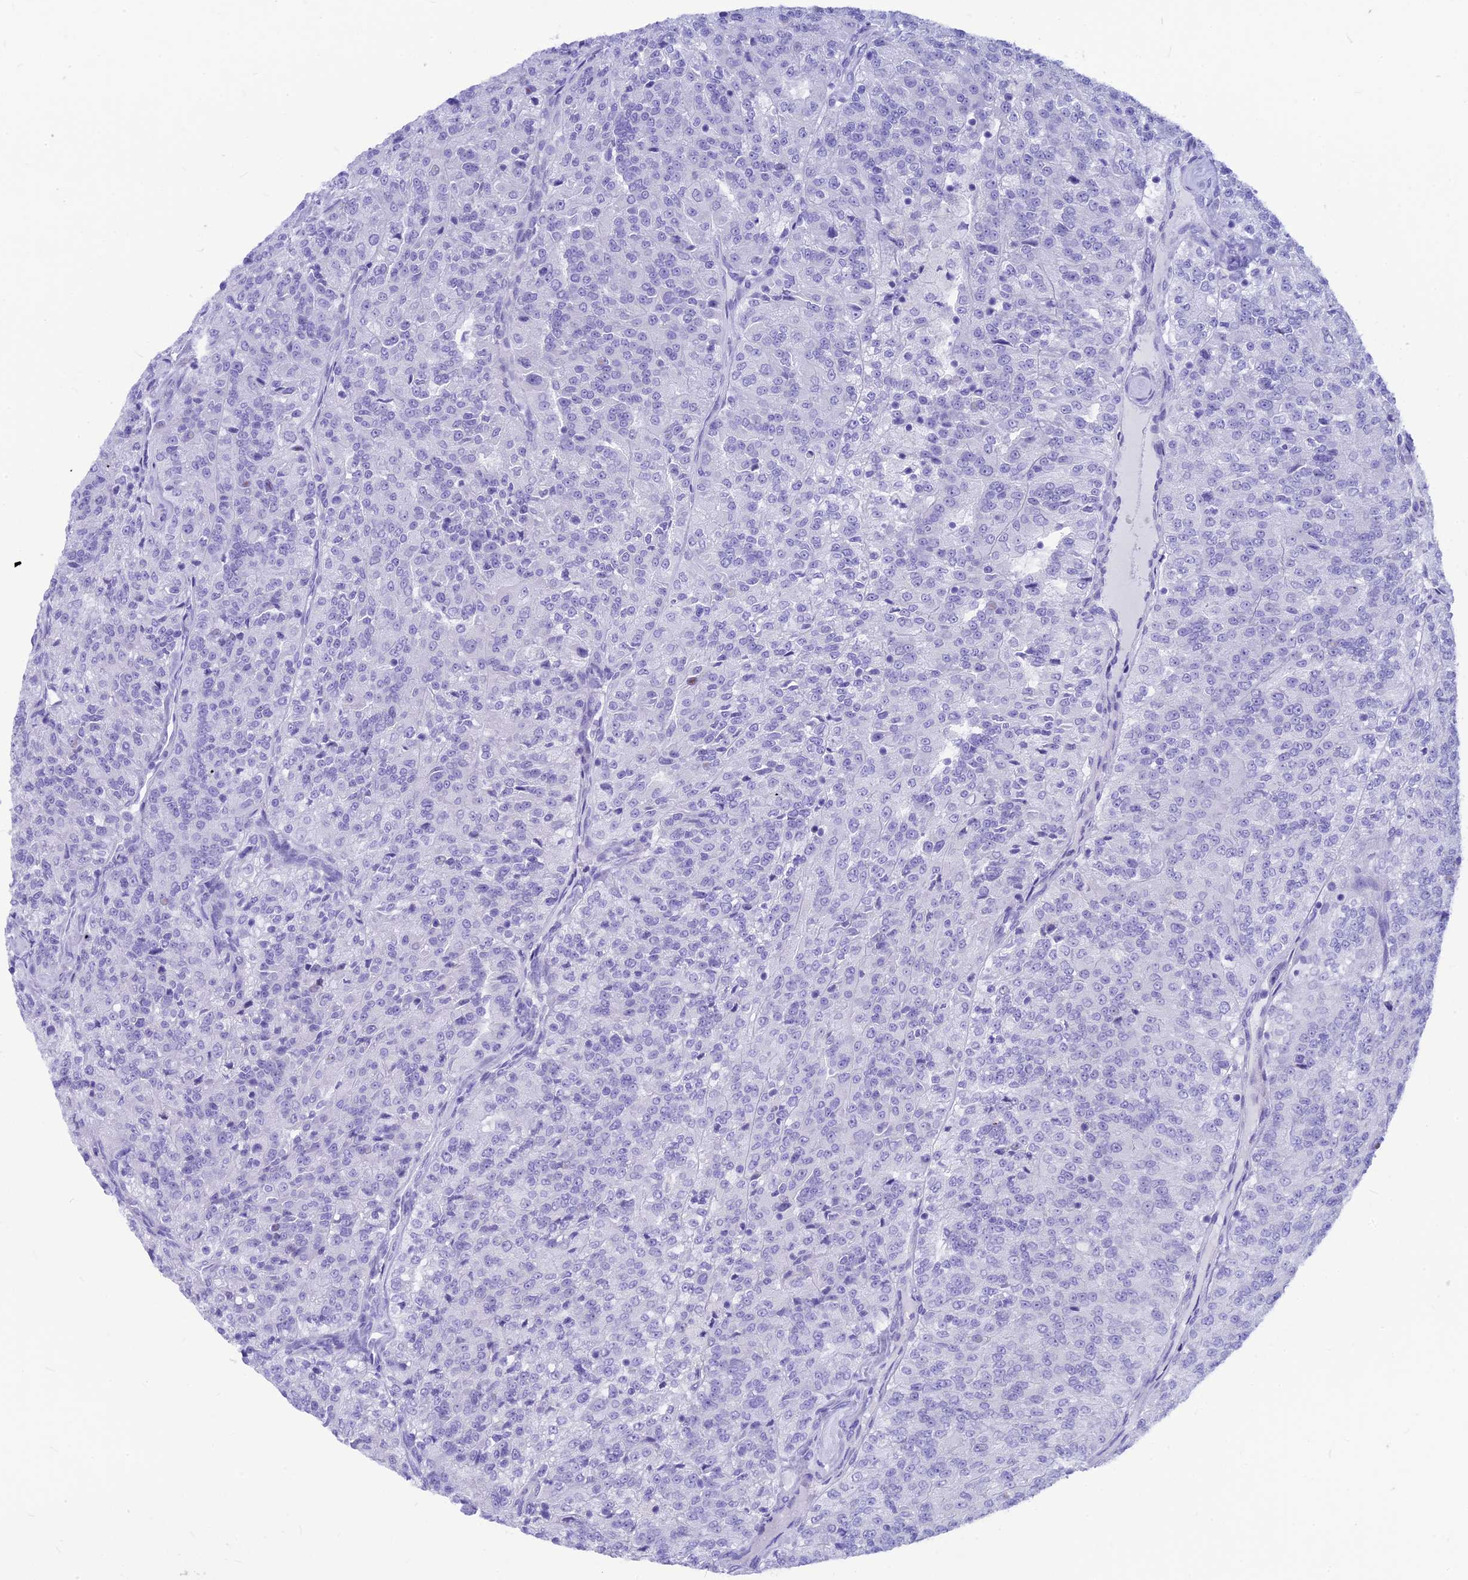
{"staining": {"intensity": "negative", "quantity": "none", "location": "none"}, "tissue": "renal cancer", "cell_type": "Tumor cells", "image_type": "cancer", "snomed": [{"axis": "morphology", "description": "Adenocarcinoma, NOS"}, {"axis": "topography", "description": "Kidney"}], "caption": "An IHC histopathology image of renal cancer is shown. There is no staining in tumor cells of renal cancer.", "gene": "GNGT2", "patient": {"sex": "female", "age": 63}}